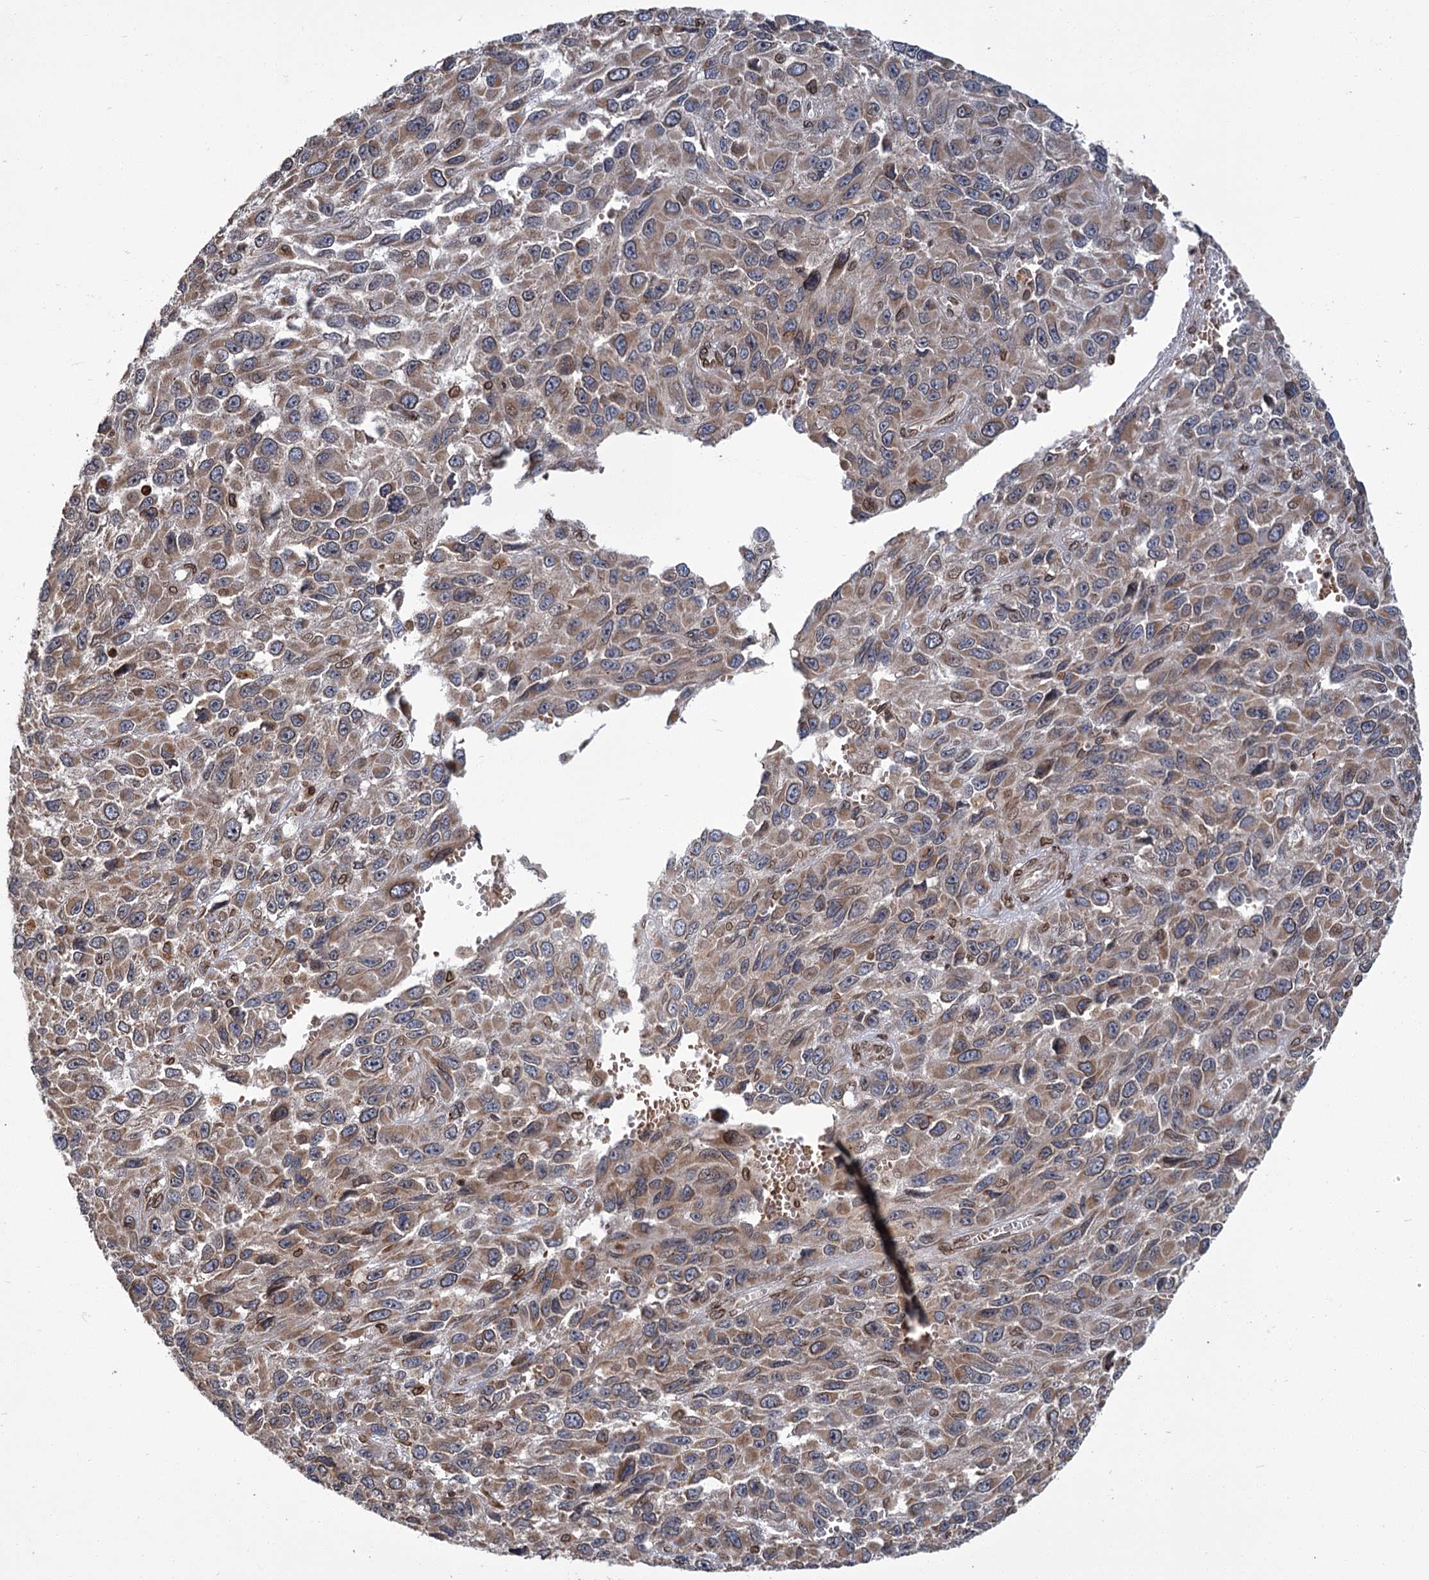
{"staining": {"intensity": "moderate", "quantity": ">75%", "location": "cytoplasmic/membranous,nuclear"}, "tissue": "melanoma", "cell_type": "Tumor cells", "image_type": "cancer", "snomed": [{"axis": "morphology", "description": "Normal tissue, NOS"}, {"axis": "morphology", "description": "Malignant melanoma, NOS"}, {"axis": "topography", "description": "Skin"}], "caption": "Brown immunohistochemical staining in melanoma exhibits moderate cytoplasmic/membranous and nuclear expression in approximately >75% of tumor cells.", "gene": "CFAP46", "patient": {"sex": "female", "age": 96}}